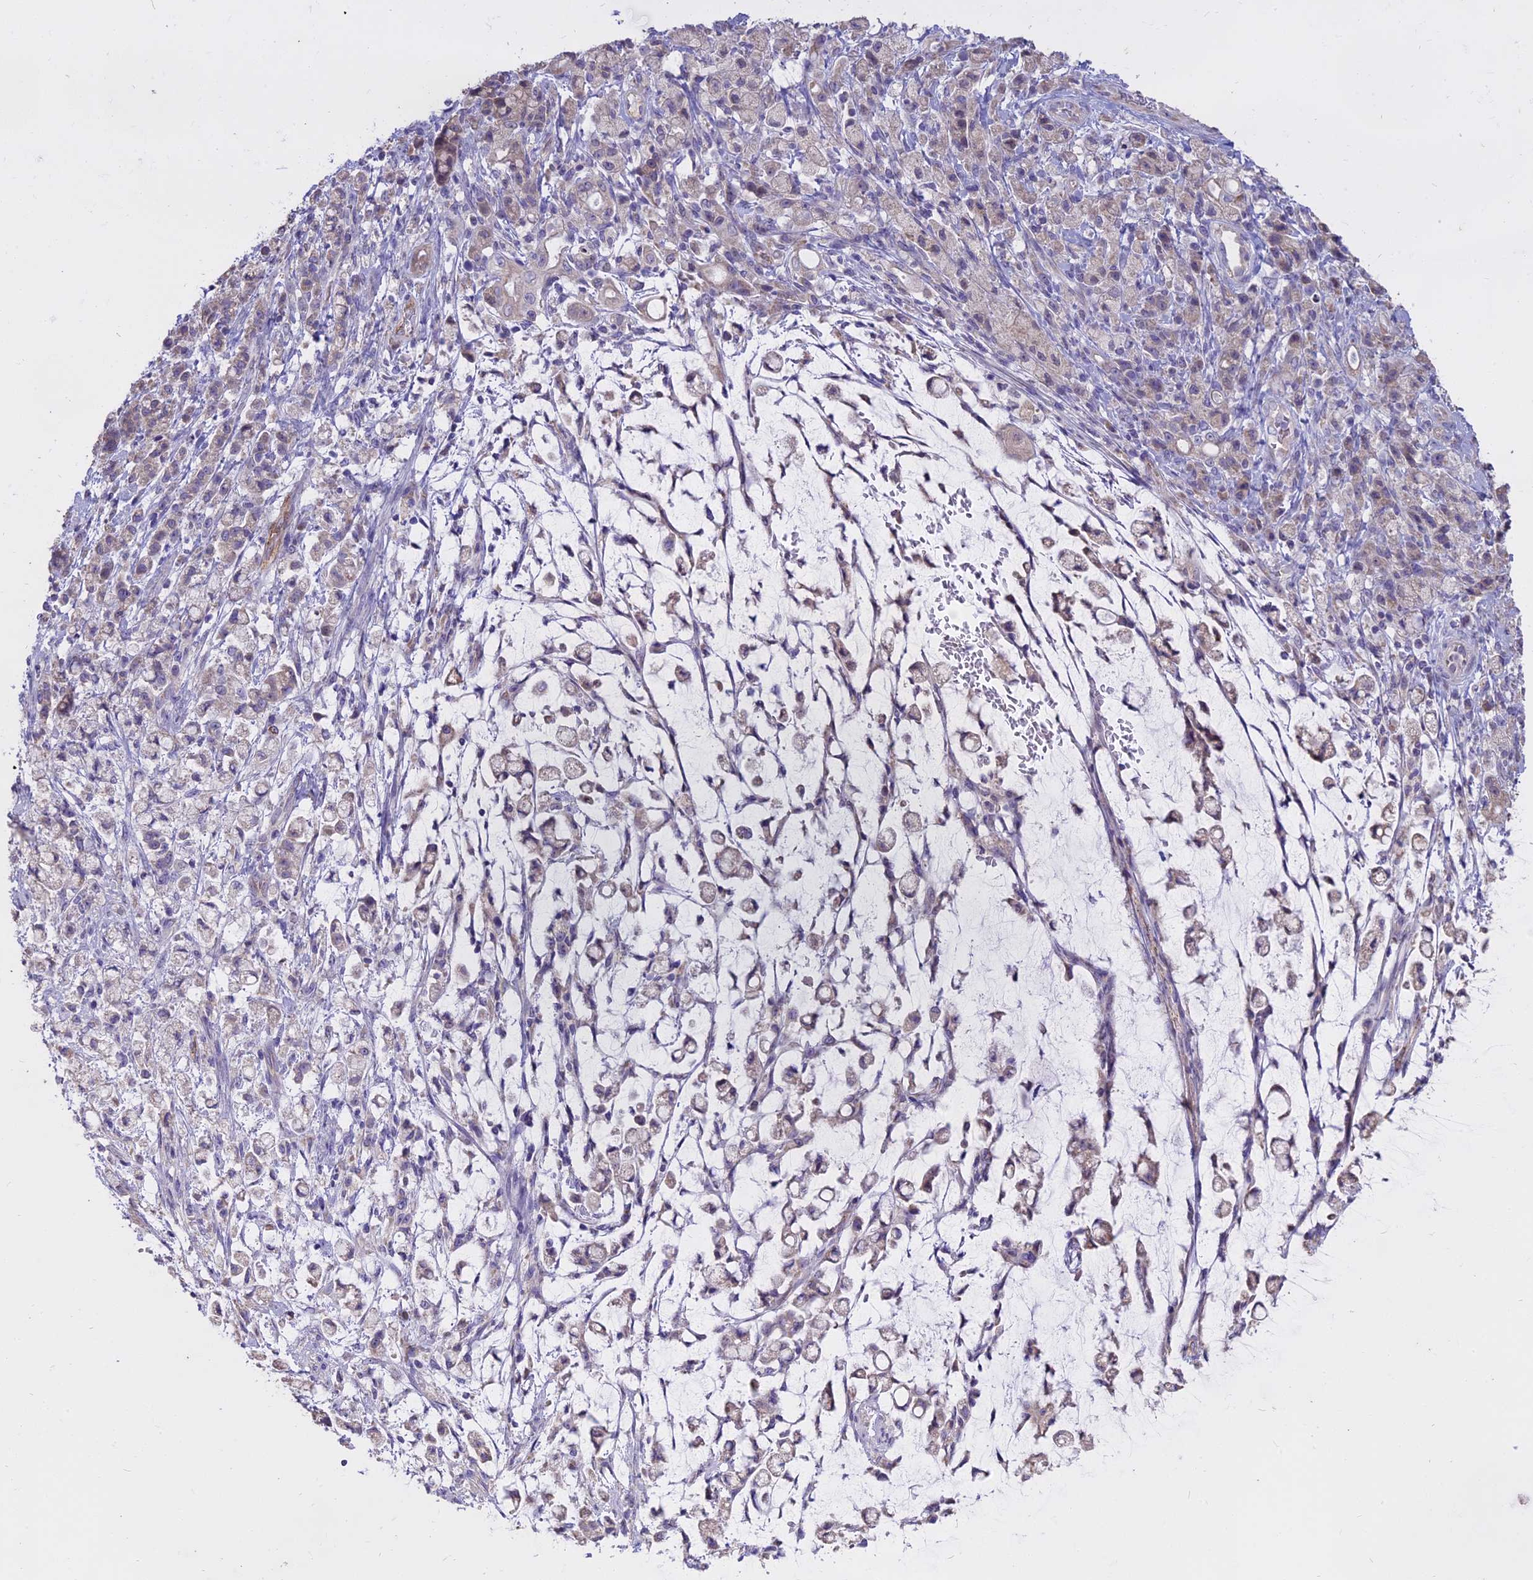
{"staining": {"intensity": "negative", "quantity": "none", "location": "none"}, "tissue": "stomach cancer", "cell_type": "Tumor cells", "image_type": "cancer", "snomed": [{"axis": "morphology", "description": "Adenocarcinoma, NOS"}, {"axis": "topography", "description": "Stomach"}], "caption": "A high-resolution histopathology image shows immunohistochemistry staining of adenocarcinoma (stomach), which displays no significant positivity in tumor cells.", "gene": "WFDC2", "patient": {"sex": "female", "age": 60}}